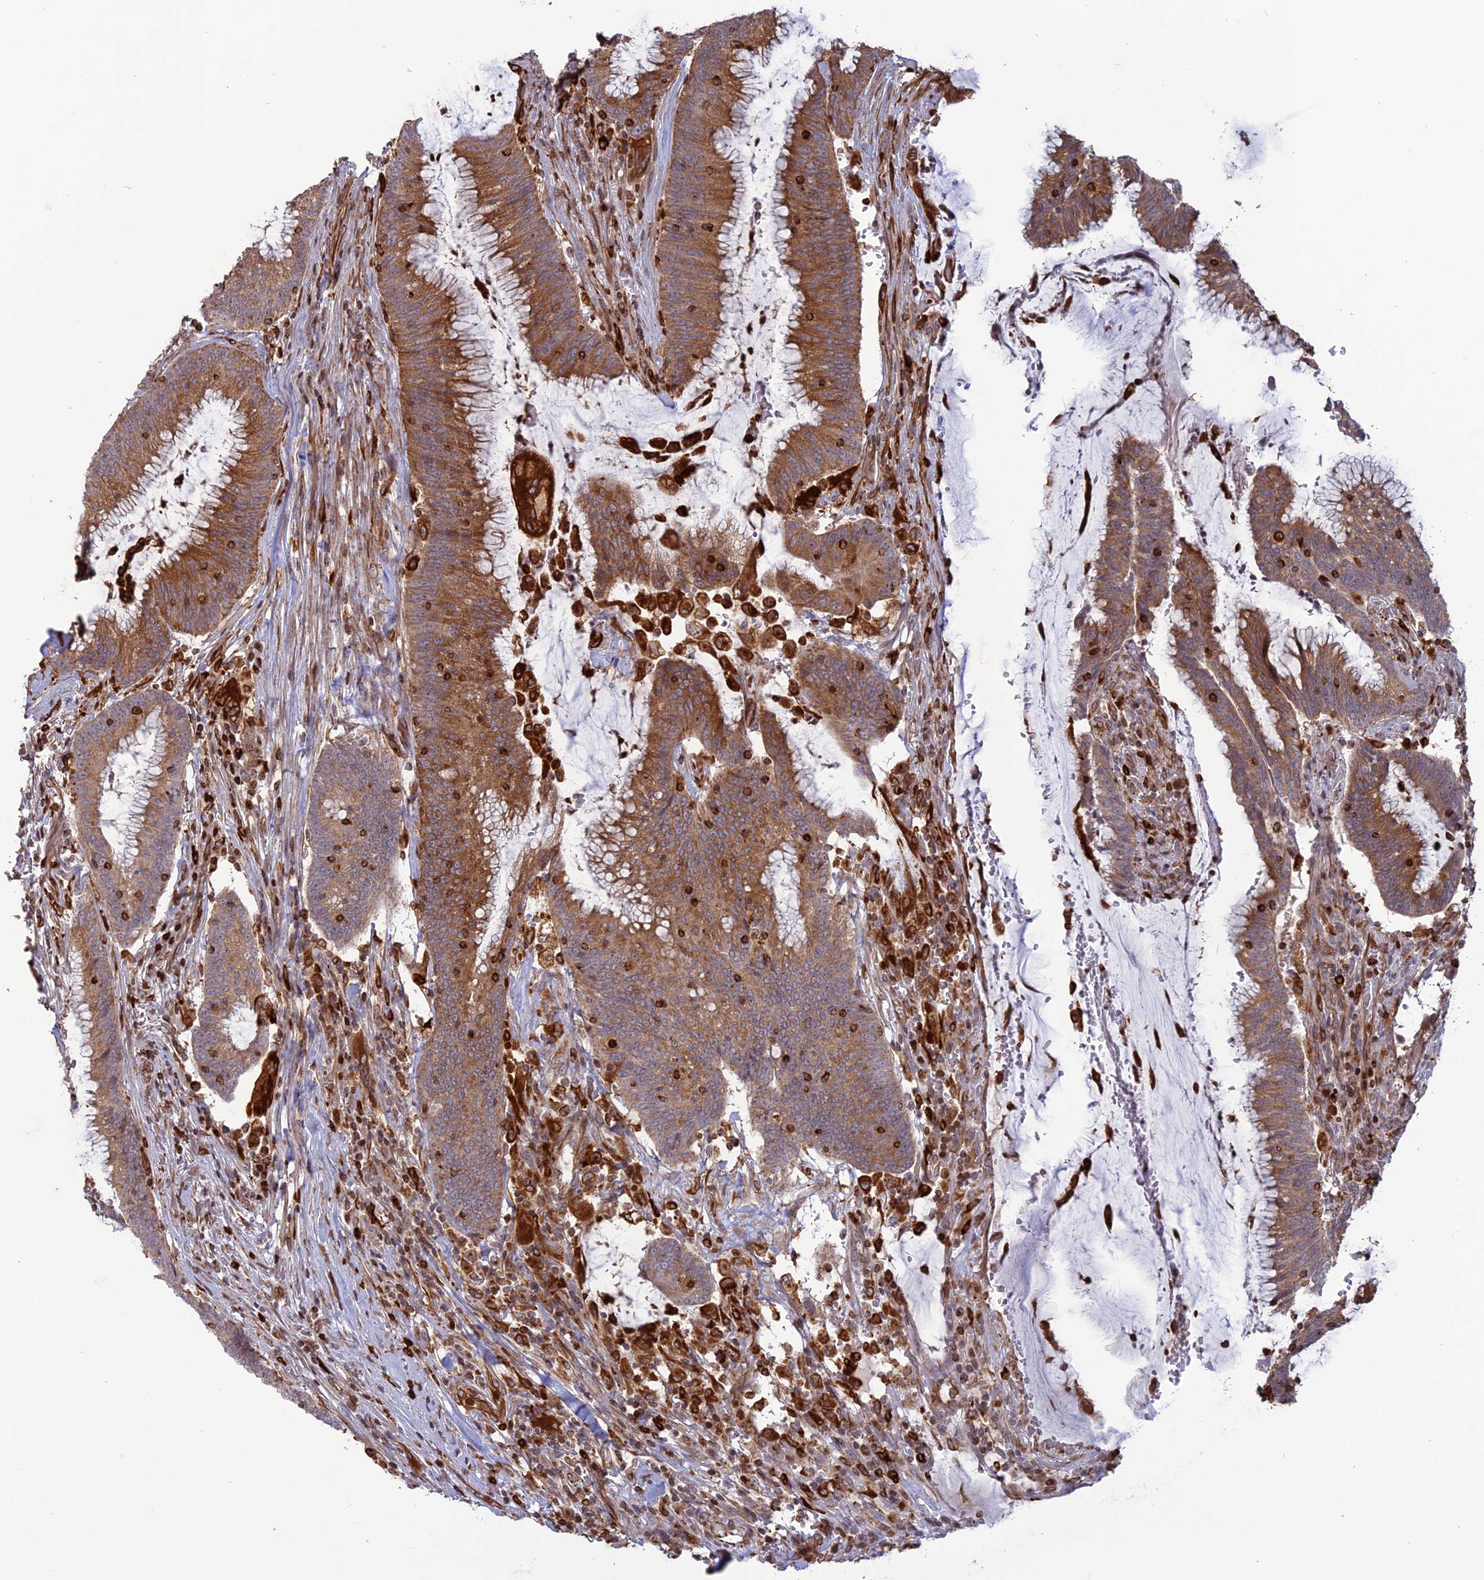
{"staining": {"intensity": "moderate", "quantity": ">75%", "location": "cytoplasmic/membranous"}, "tissue": "colorectal cancer", "cell_type": "Tumor cells", "image_type": "cancer", "snomed": [{"axis": "morphology", "description": "Adenocarcinoma, NOS"}, {"axis": "topography", "description": "Rectum"}], "caption": "An image of human colorectal cancer (adenocarcinoma) stained for a protein shows moderate cytoplasmic/membranous brown staining in tumor cells. The protein is stained brown, and the nuclei are stained in blue (DAB (3,3'-diaminobenzidine) IHC with brightfield microscopy, high magnification).", "gene": "APOBR", "patient": {"sex": "female", "age": 77}}